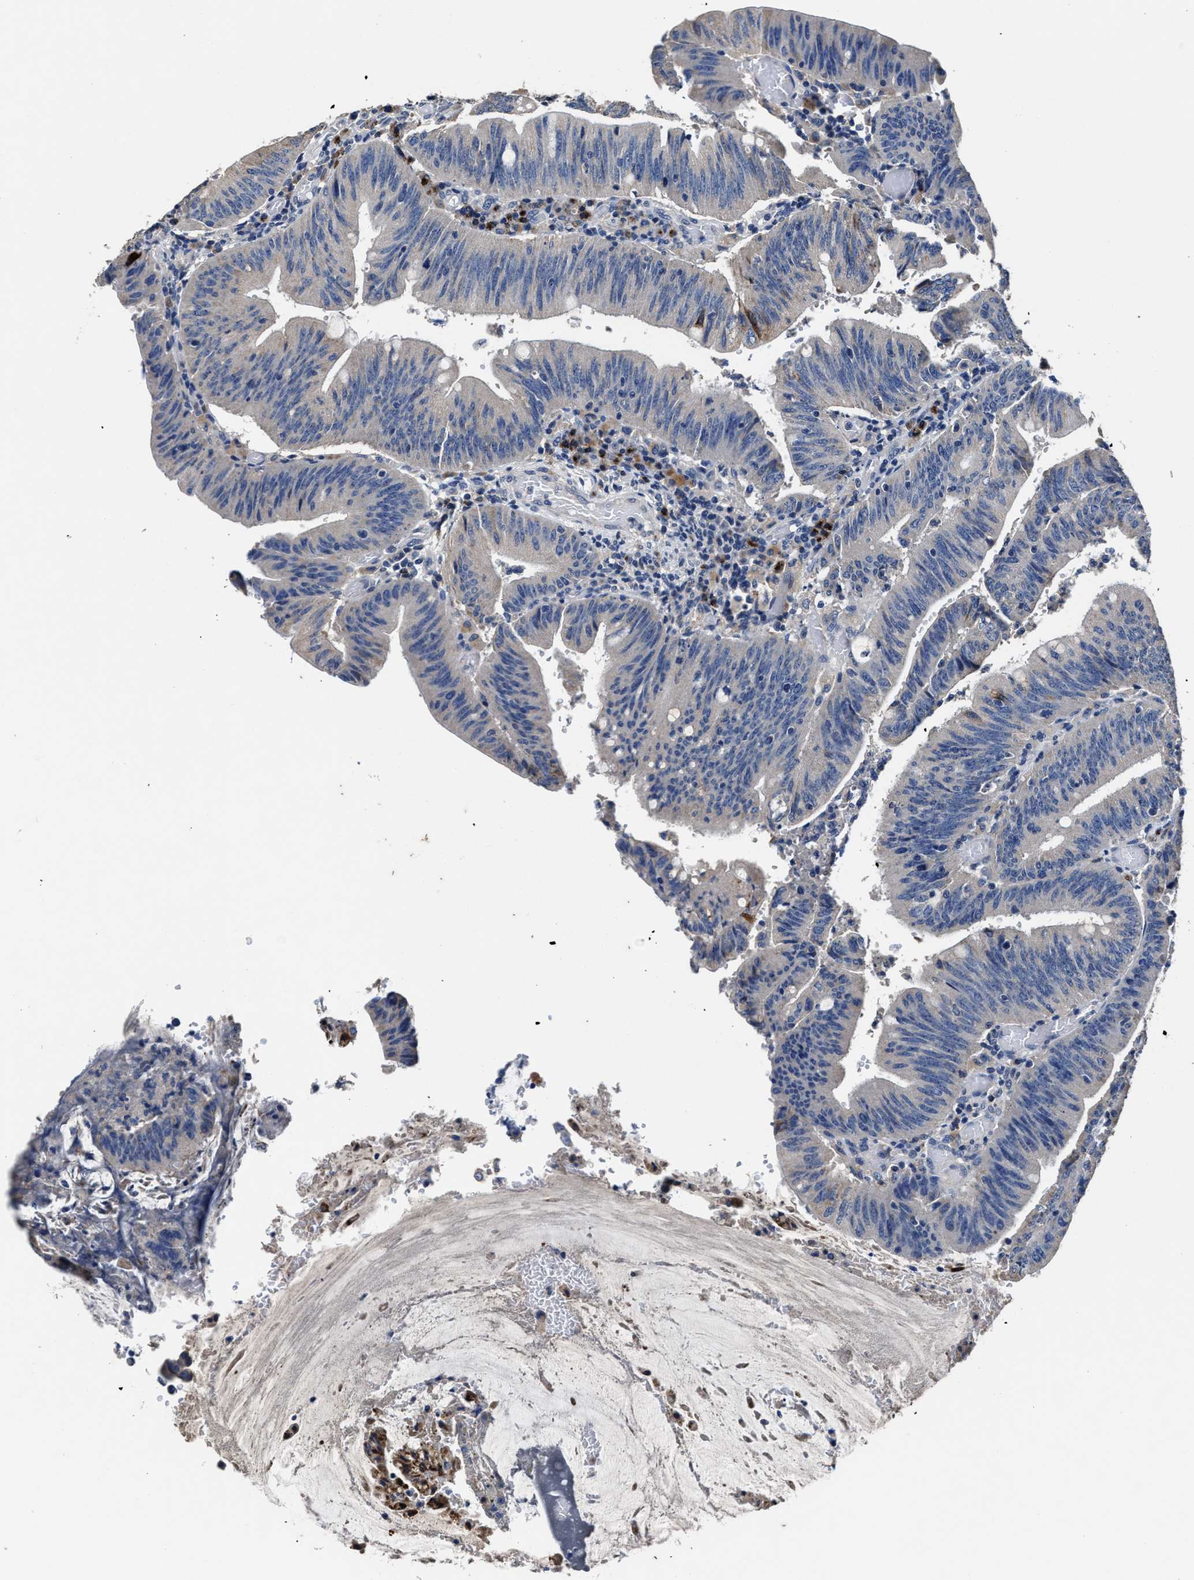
{"staining": {"intensity": "negative", "quantity": "none", "location": "none"}, "tissue": "colorectal cancer", "cell_type": "Tumor cells", "image_type": "cancer", "snomed": [{"axis": "morphology", "description": "Normal tissue, NOS"}, {"axis": "morphology", "description": "Adenocarcinoma, NOS"}, {"axis": "topography", "description": "Rectum"}], "caption": "Immunohistochemistry (IHC) of human colorectal cancer (adenocarcinoma) reveals no staining in tumor cells.", "gene": "UBR4", "patient": {"sex": "female", "age": 66}}